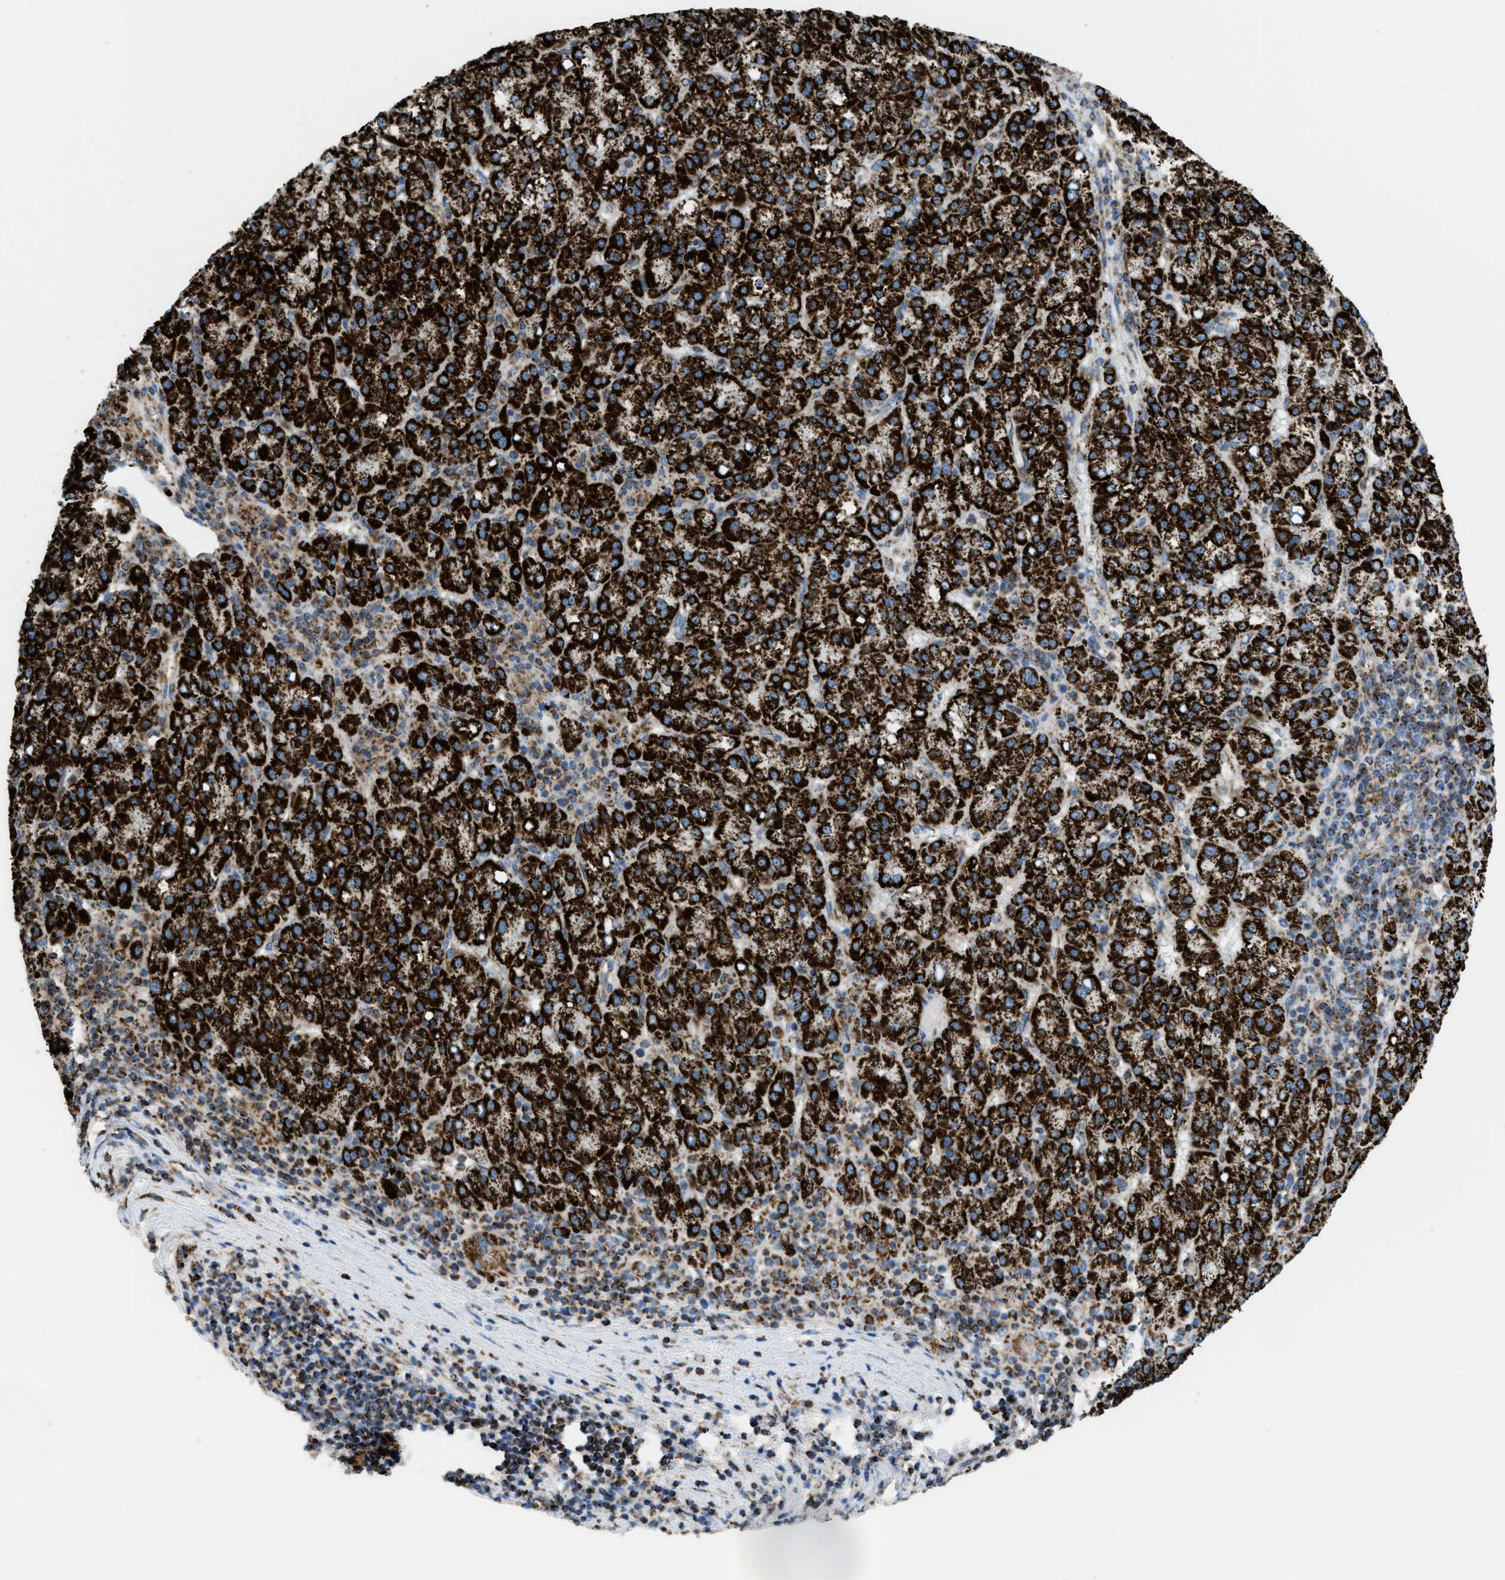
{"staining": {"intensity": "strong", "quantity": ">75%", "location": "cytoplasmic/membranous"}, "tissue": "liver cancer", "cell_type": "Tumor cells", "image_type": "cancer", "snomed": [{"axis": "morphology", "description": "Carcinoma, Hepatocellular, NOS"}, {"axis": "topography", "description": "Liver"}], "caption": "A high amount of strong cytoplasmic/membranous staining is appreciated in approximately >75% of tumor cells in liver cancer (hepatocellular carcinoma) tissue.", "gene": "ECHS1", "patient": {"sex": "female", "age": 58}}